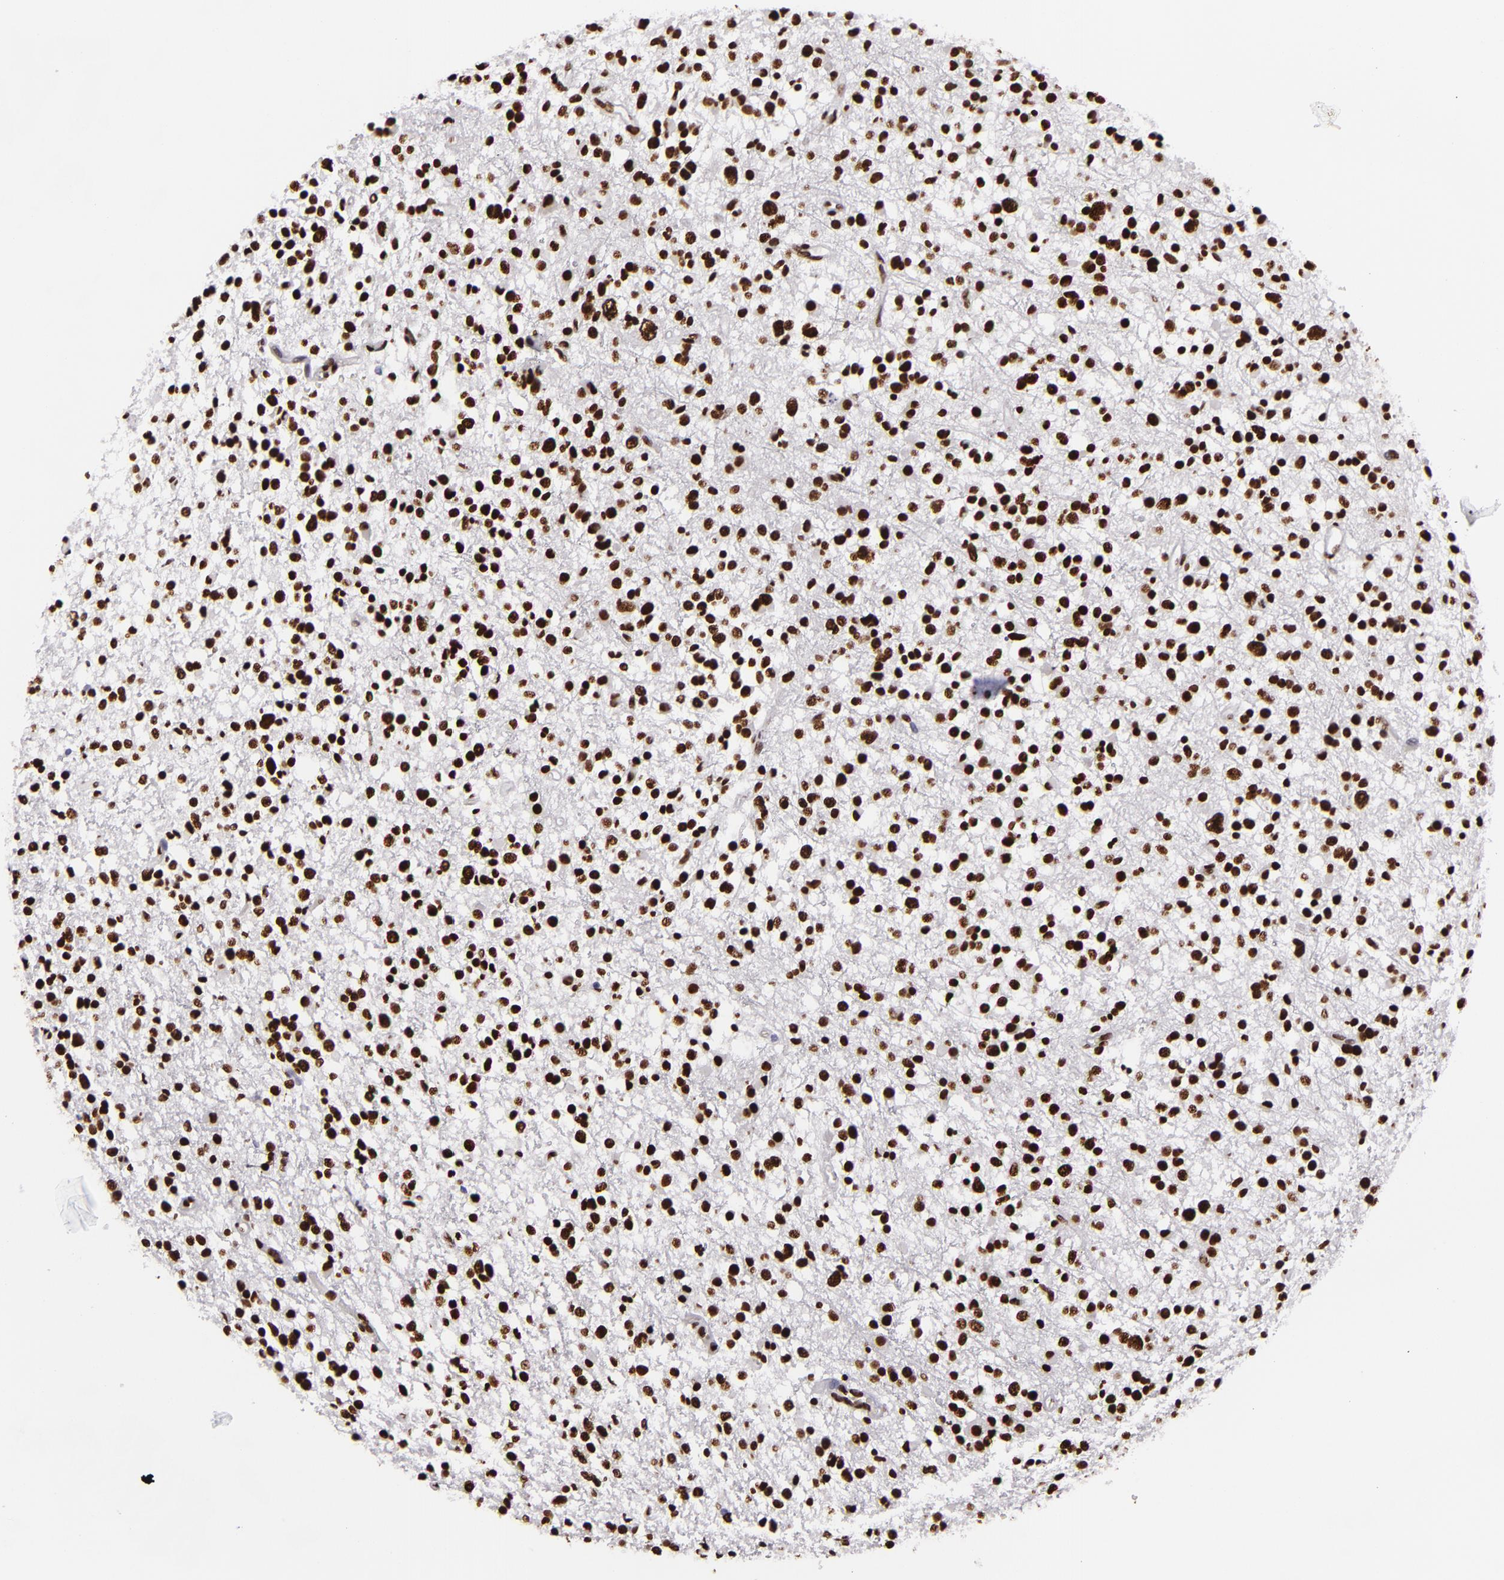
{"staining": {"intensity": "strong", "quantity": ">75%", "location": "nuclear"}, "tissue": "glioma", "cell_type": "Tumor cells", "image_type": "cancer", "snomed": [{"axis": "morphology", "description": "Glioma, malignant, Low grade"}, {"axis": "topography", "description": "Brain"}], "caption": "DAB (3,3'-diaminobenzidine) immunohistochemical staining of malignant glioma (low-grade) displays strong nuclear protein staining in about >75% of tumor cells. The staining was performed using DAB (3,3'-diaminobenzidine), with brown indicating positive protein expression. Nuclei are stained blue with hematoxylin.", "gene": "SAFB", "patient": {"sex": "female", "age": 36}}